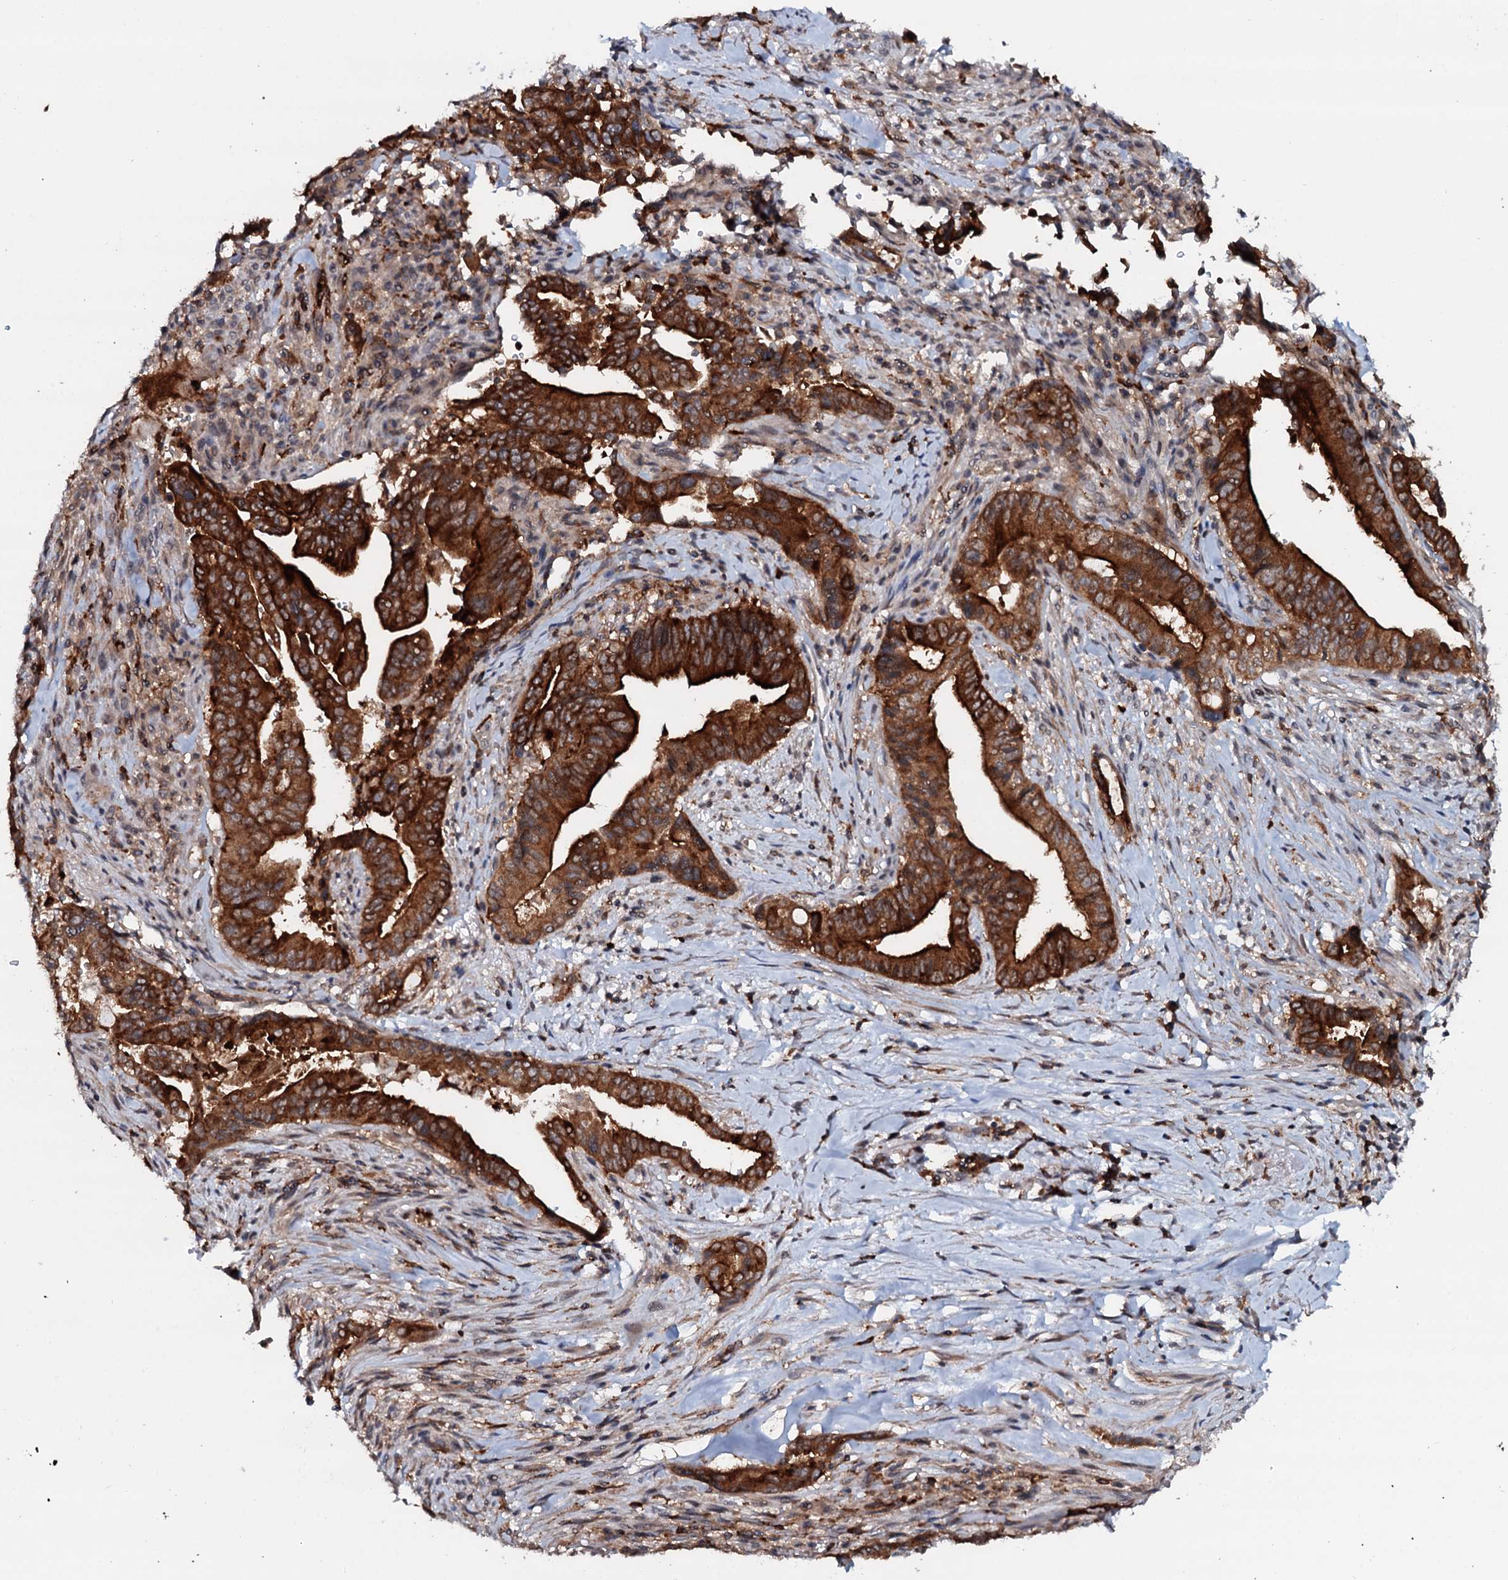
{"staining": {"intensity": "strong", "quantity": ">75%", "location": "cytoplasmic/membranous"}, "tissue": "pancreatic cancer", "cell_type": "Tumor cells", "image_type": "cancer", "snomed": [{"axis": "morphology", "description": "Adenocarcinoma, NOS"}, {"axis": "topography", "description": "Pancreas"}], "caption": "Immunohistochemistry micrograph of neoplastic tissue: human pancreatic cancer (adenocarcinoma) stained using immunohistochemistry (IHC) shows high levels of strong protein expression localized specifically in the cytoplasmic/membranous of tumor cells, appearing as a cytoplasmic/membranous brown color.", "gene": "VAMP8", "patient": {"sex": "male", "age": 70}}